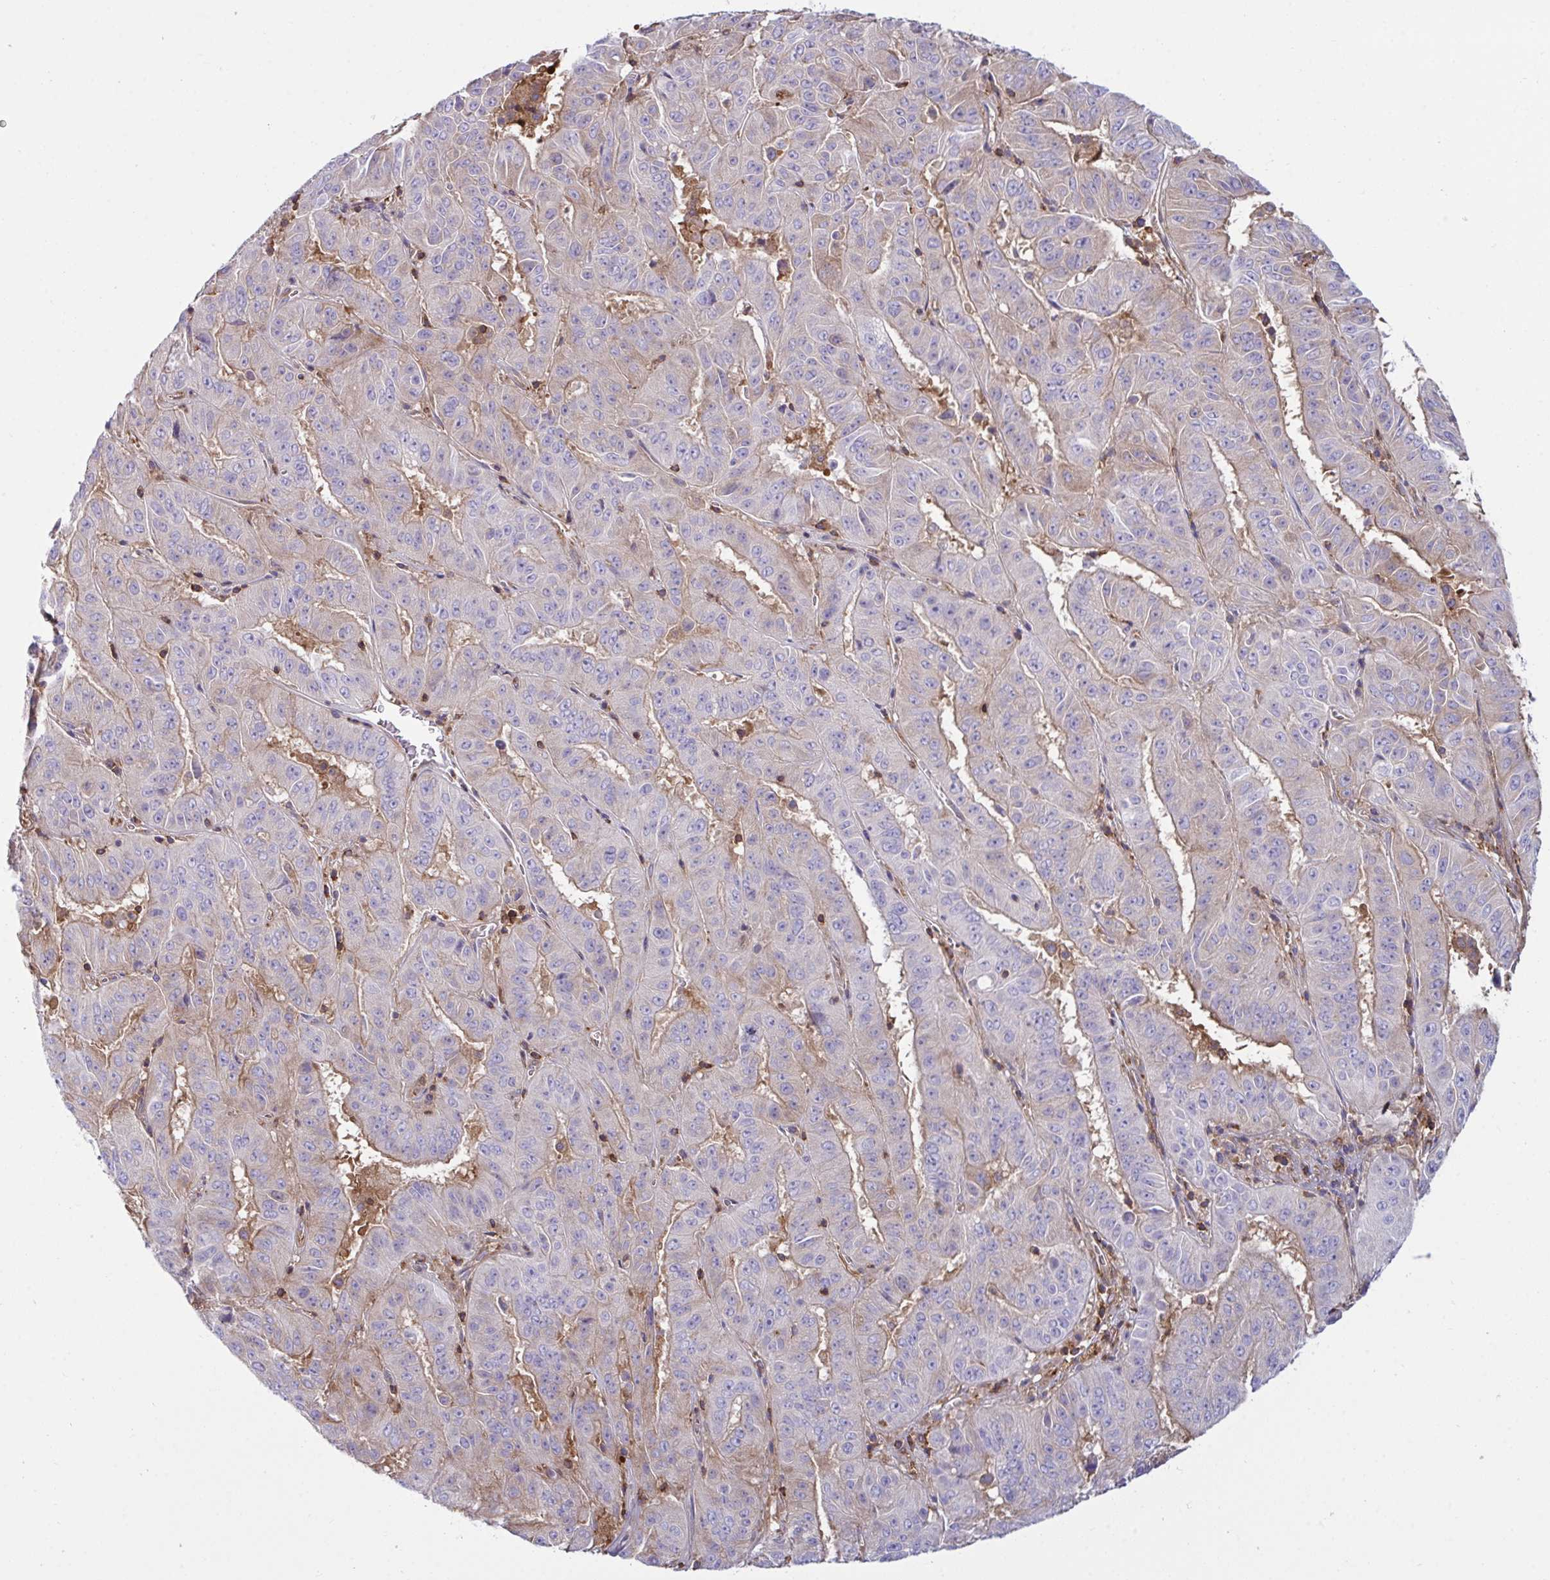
{"staining": {"intensity": "negative", "quantity": "none", "location": "none"}, "tissue": "pancreatic cancer", "cell_type": "Tumor cells", "image_type": "cancer", "snomed": [{"axis": "morphology", "description": "Adenocarcinoma, NOS"}, {"axis": "topography", "description": "Pancreas"}], "caption": "DAB immunohistochemical staining of human pancreatic cancer (adenocarcinoma) displays no significant positivity in tumor cells. (Brightfield microscopy of DAB (3,3'-diaminobenzidine) immunohistochemistry (IHC) at high magnification).", "gene": "TSC22D3", "patient": {"sex": "male", "age": 63}}